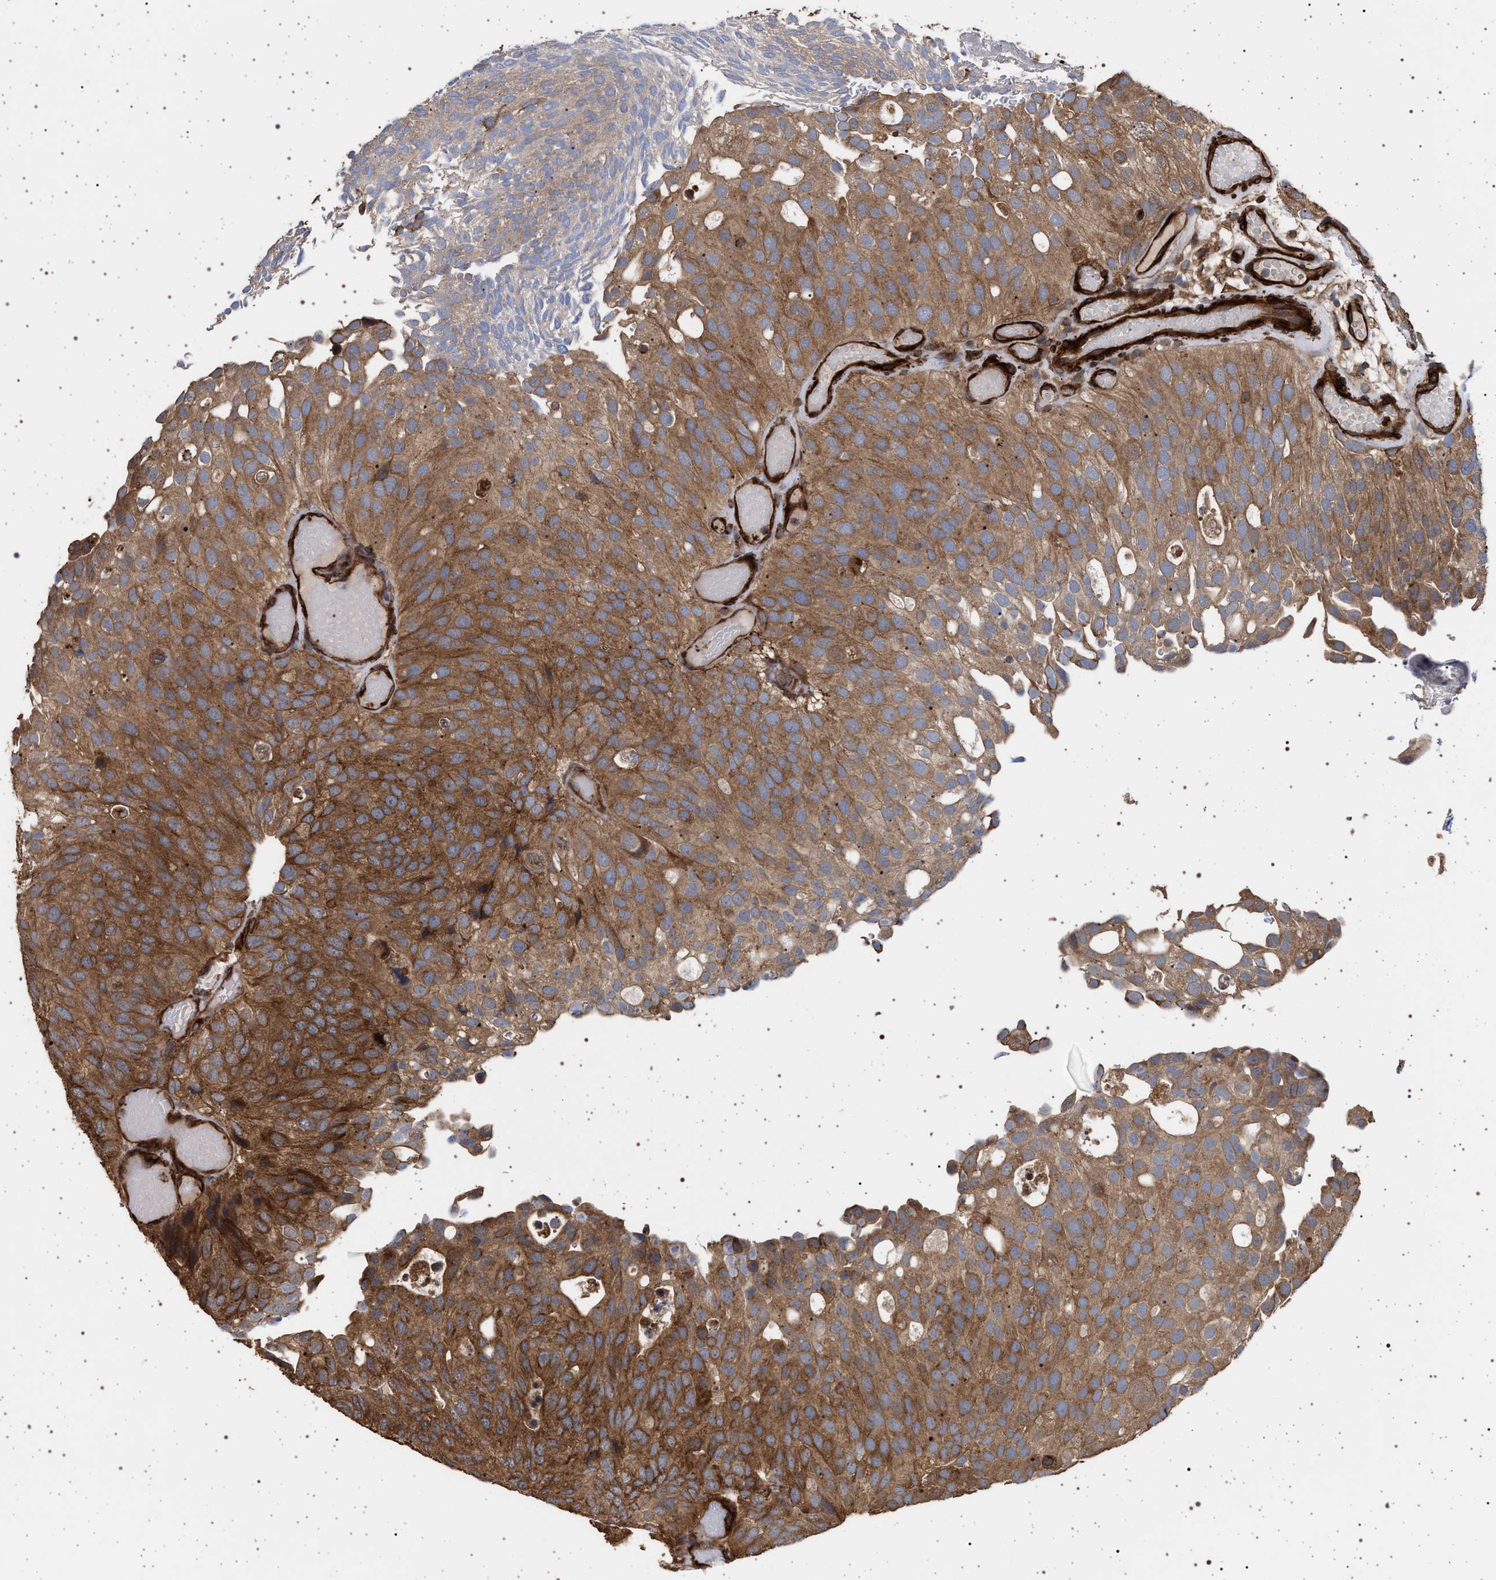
{"staining": {"intensity": "moderate", "quantity": ">75%", "location": "cytoplasmic/membranous"}, "tissue": "urothelial cancer", "cell_type": "Tumor cells", "image_type": "cancer", "snomed": [{"axis": "morphology", "description": "Urothelial carcinoma, Low grade"}, {"axis": "topography", "description": "Urinary bladder"}], "caption": "IHC image of neoplastic tissue: urothelial cancer stained using immunohistochemistry shows medium levels of moderate protein expression localized specifically in the cytoplasmic/membranous of tumor cells, appearing as a cytoplasmic/membranous brown color.", "gene": "IFT20", "patient": {"sex": "male", "age": 78}}